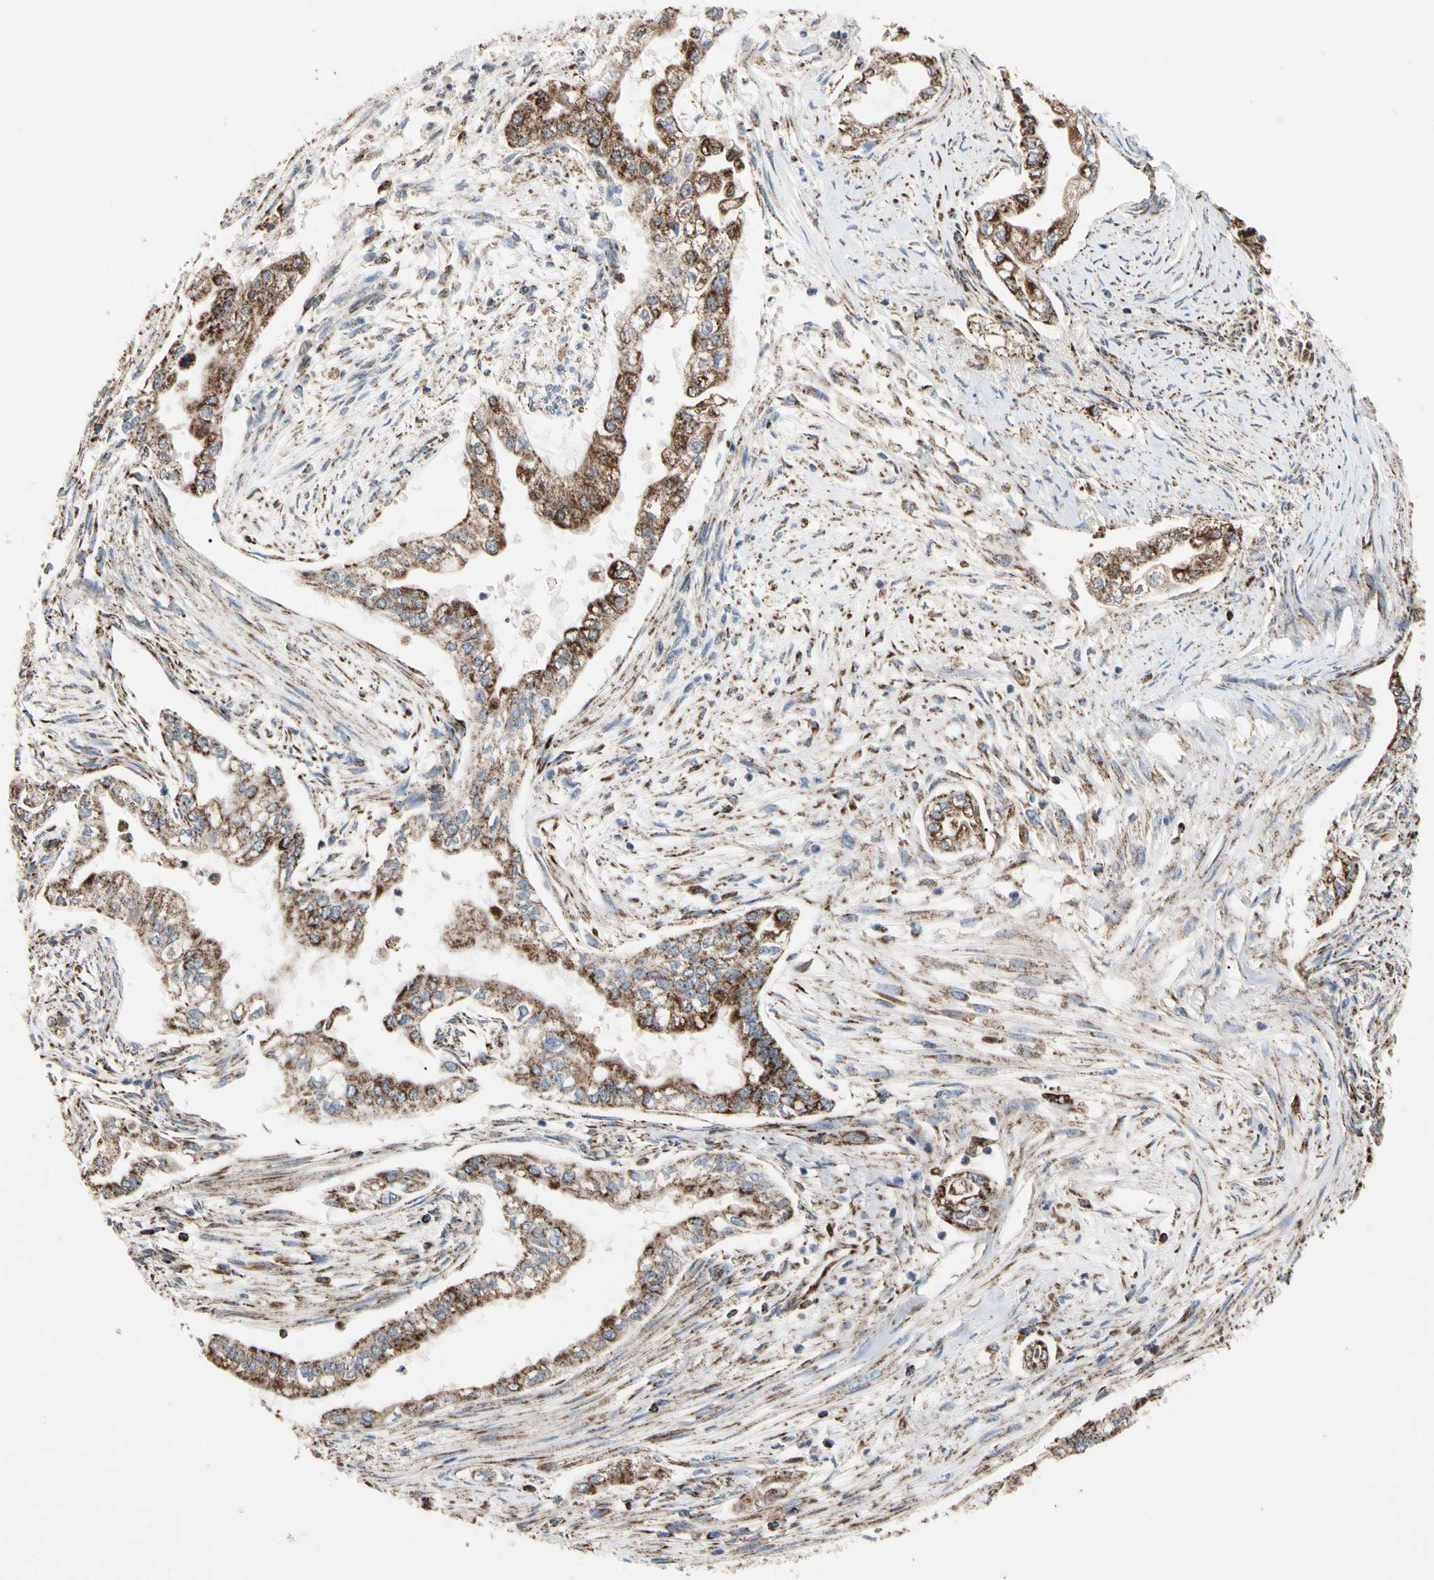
{"staining": {"intensity": "strong", "quantity": ">75%", "location": "cytoplasmic/membranous"}, "tissue": "pancreatic cancer", "cell_type": "Tumor cells", "image_type": "cancer", "snomed": [{"axis": "morphology", "description": "Normal tissue, NOS"}, {"axis": "topography", "description": "Pancreas"}], "caption": "Brown immunohistochemical staining in pancreatic cancer shows strong cytoplasmic/membranous positivity in about >75% of tumor cells. (Stains: DAB in brown, nuclei in blue, Microscopy: brightfield microscopy at high magnification).", "gene": "FAM110B", "patient": {"sex": "male", "age": 42}}